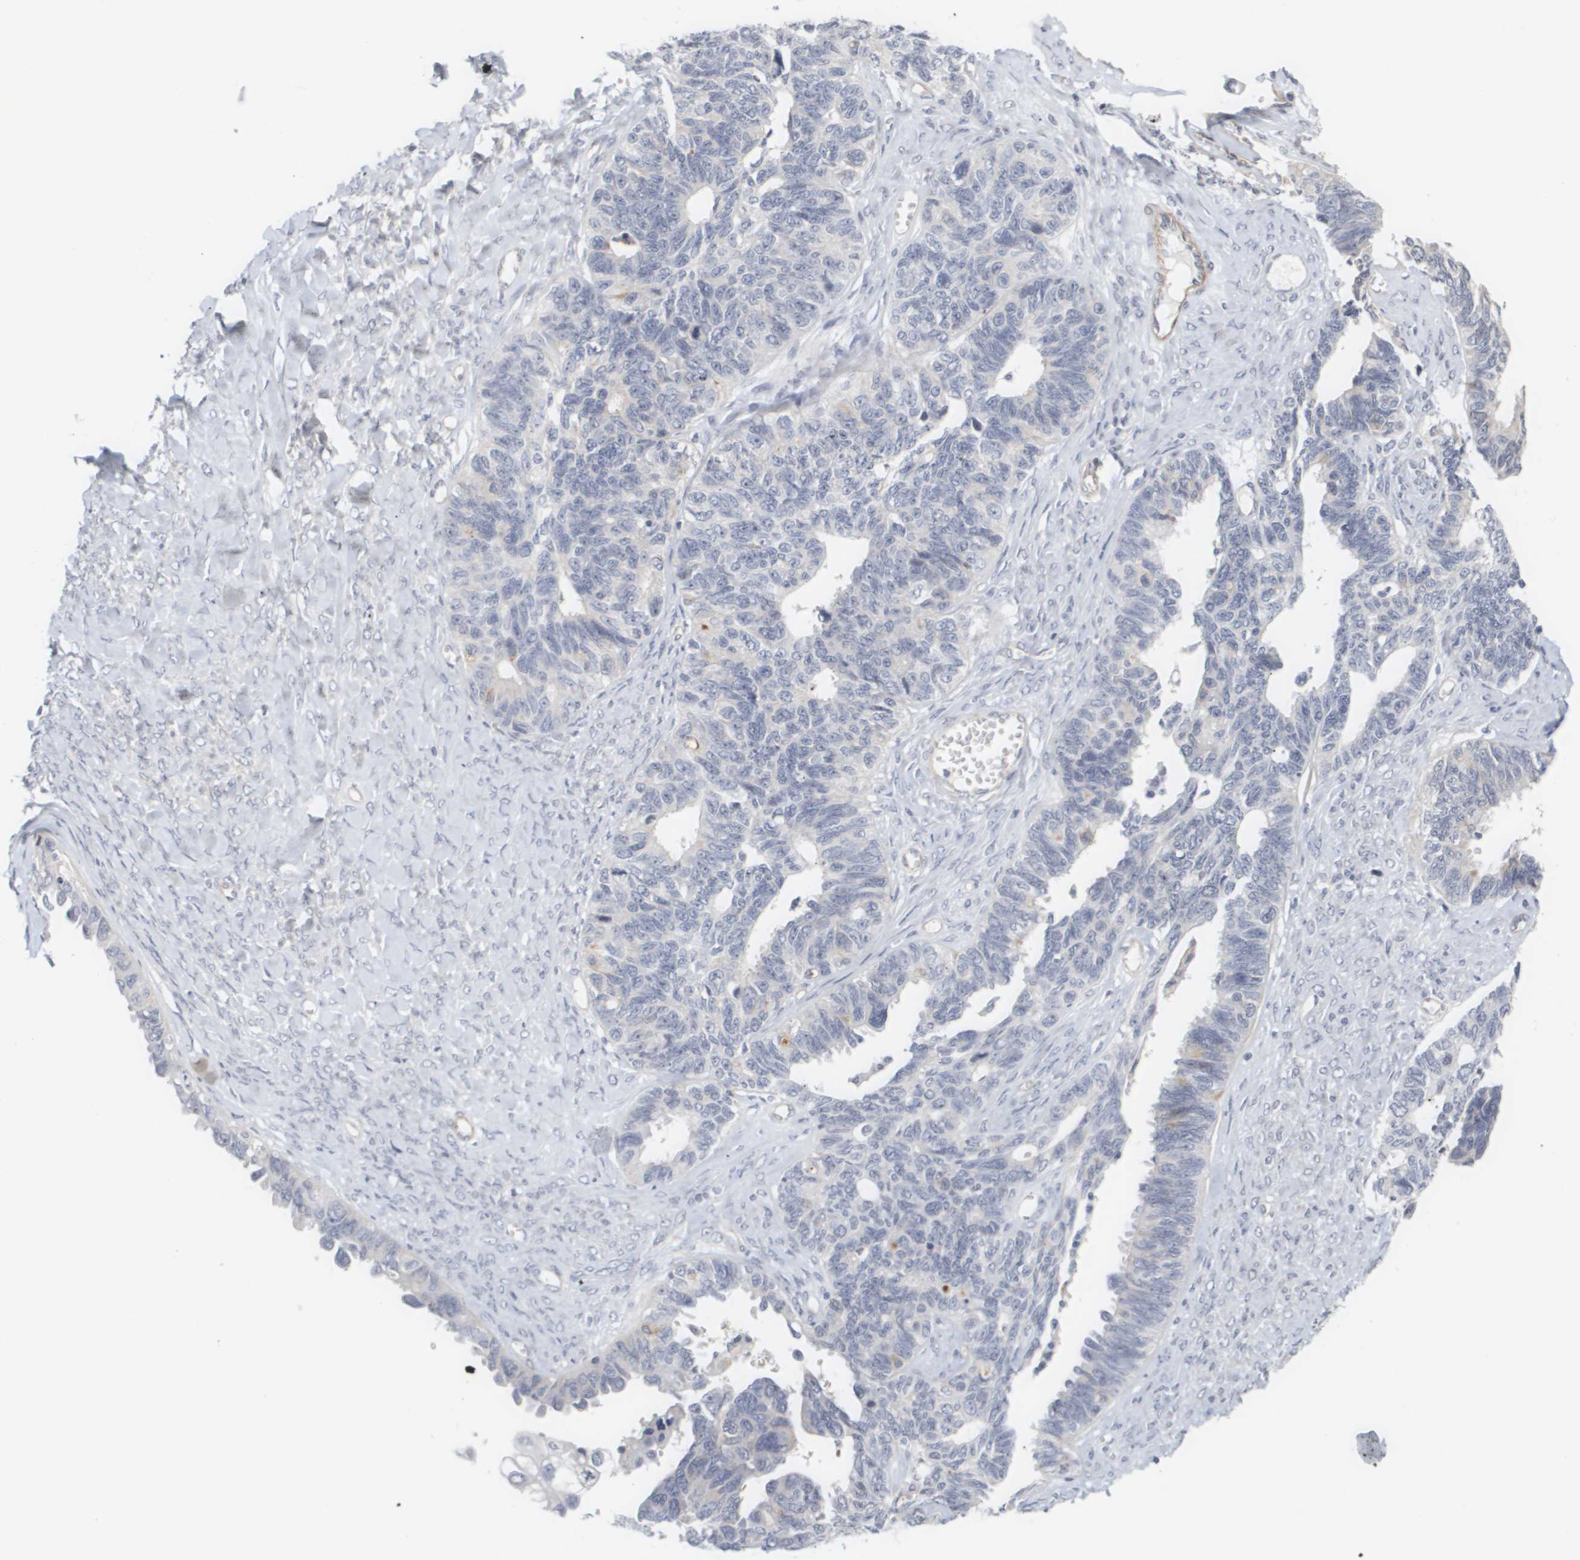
{"staining": {"intensity": "negative", "quantity": "none", "location": "none"}, "tissue": "ovarian cancer", "cell_type": "Tumor cells", "image_type": "cancer", "snomed": [{"axis": "morphology", "description": "Cystadenocarcinoma, serous, NOS"}, {"axis": "topography", "description": "Ovary"}], "caption": "Tumor cells show no significant protein expression in ovarian serous cystadenocarcinoma. The staining is performed using DAB brown chromogen with nuclei counter-stained in using hematoxylin.", "gene": "CYB561", "patient": {"sex": "female", "age": 79}}